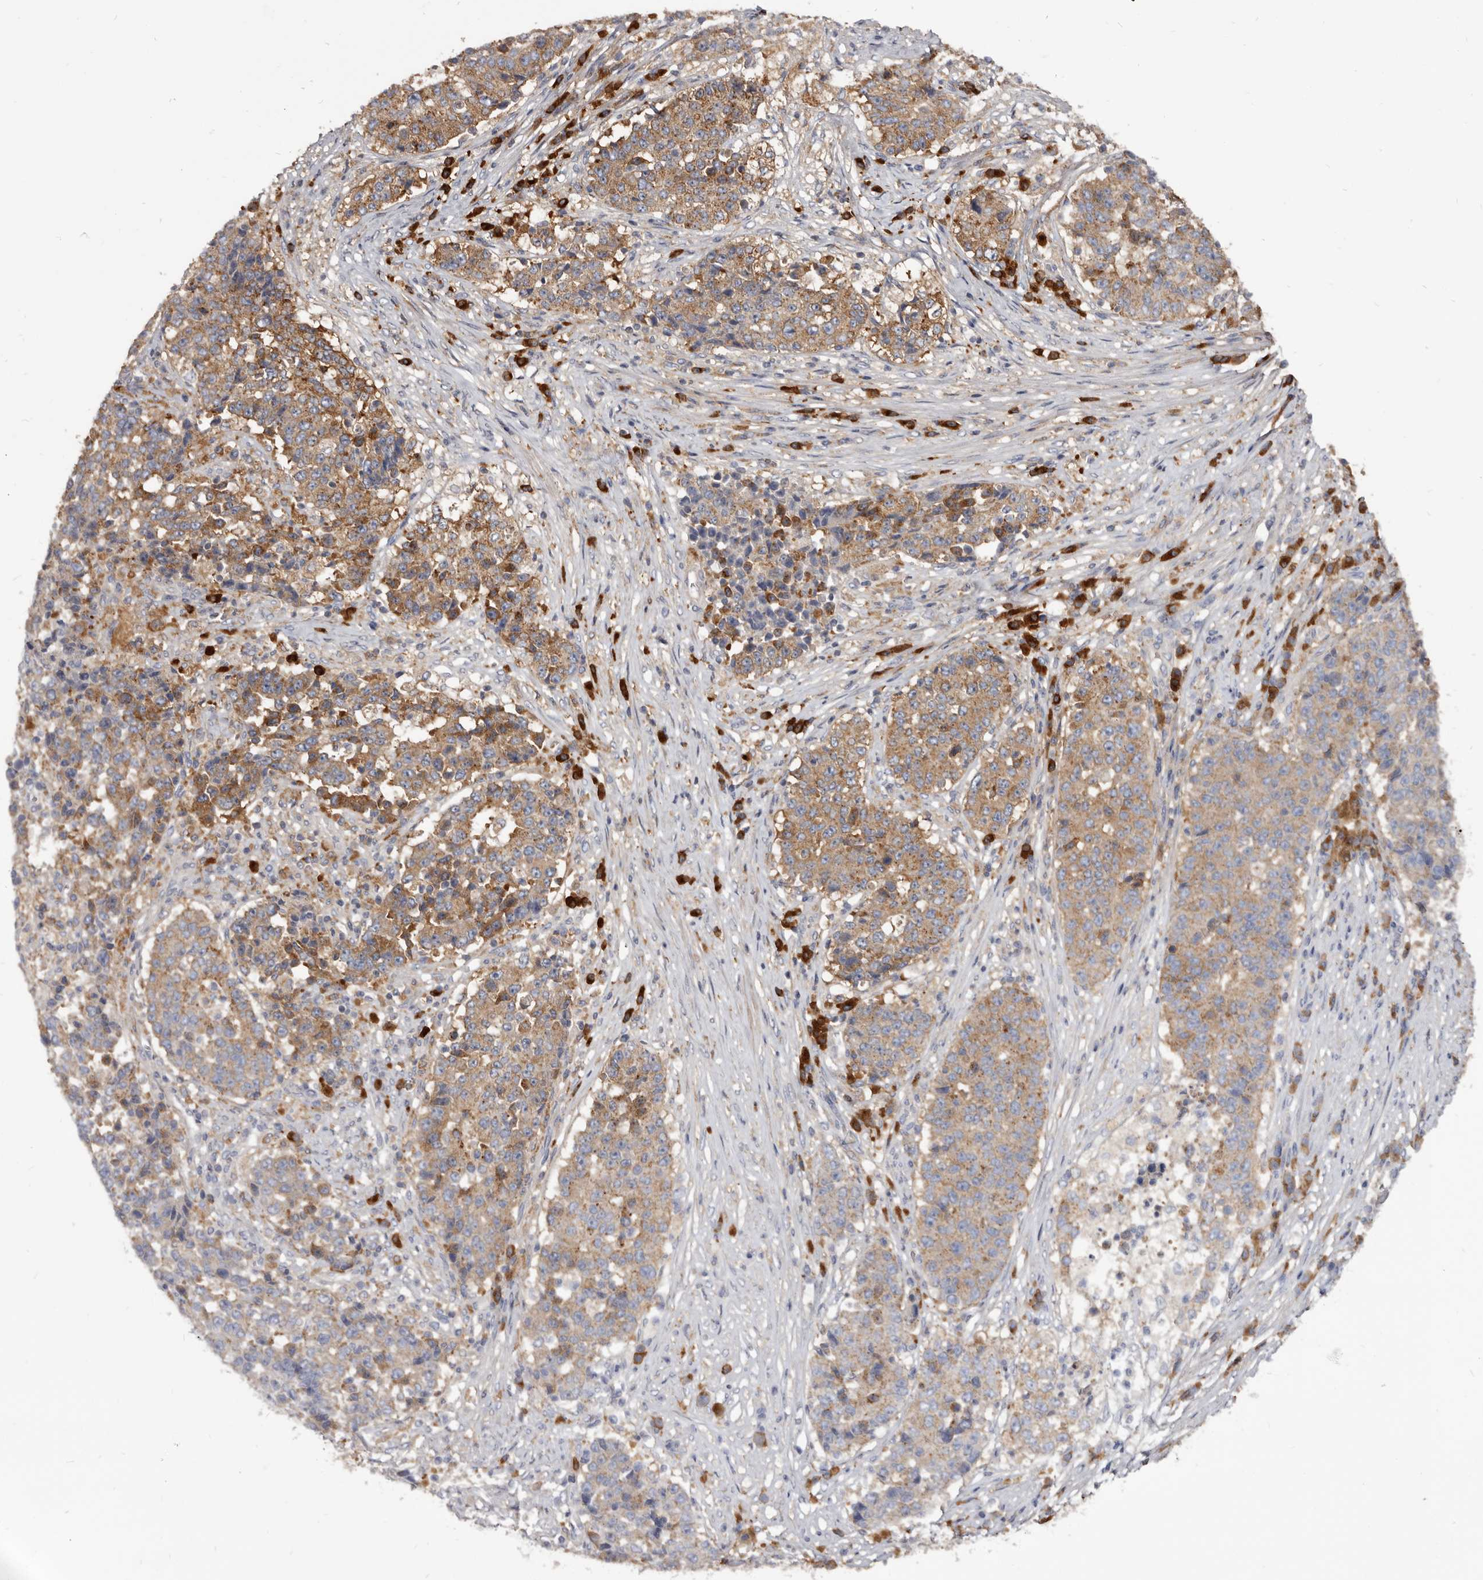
{"staining": {"intensity": "moderate", "quantity": ">75%", "location": "cytoplasmic/membranous"}, "tissue": "stomach cancer", "cell_type": "Tumor cells", "image_type": "cancer", "snomed": [{"axis": "morphology", "description": "Adenocarcinoma, NOS"}, {"axis": "topography", "description": "Stomach"}], "caption": "The micrograph reveals a brown stain indicating the presence of a protein in the cytoplasmic/membranous of tumor cells in stomach cancer (adenocarcinoma). The protein is shown in brown color, while the nuclei are stained blue.", "gene": "TPD52", "patient": {"sex": "male", "age": 59}}